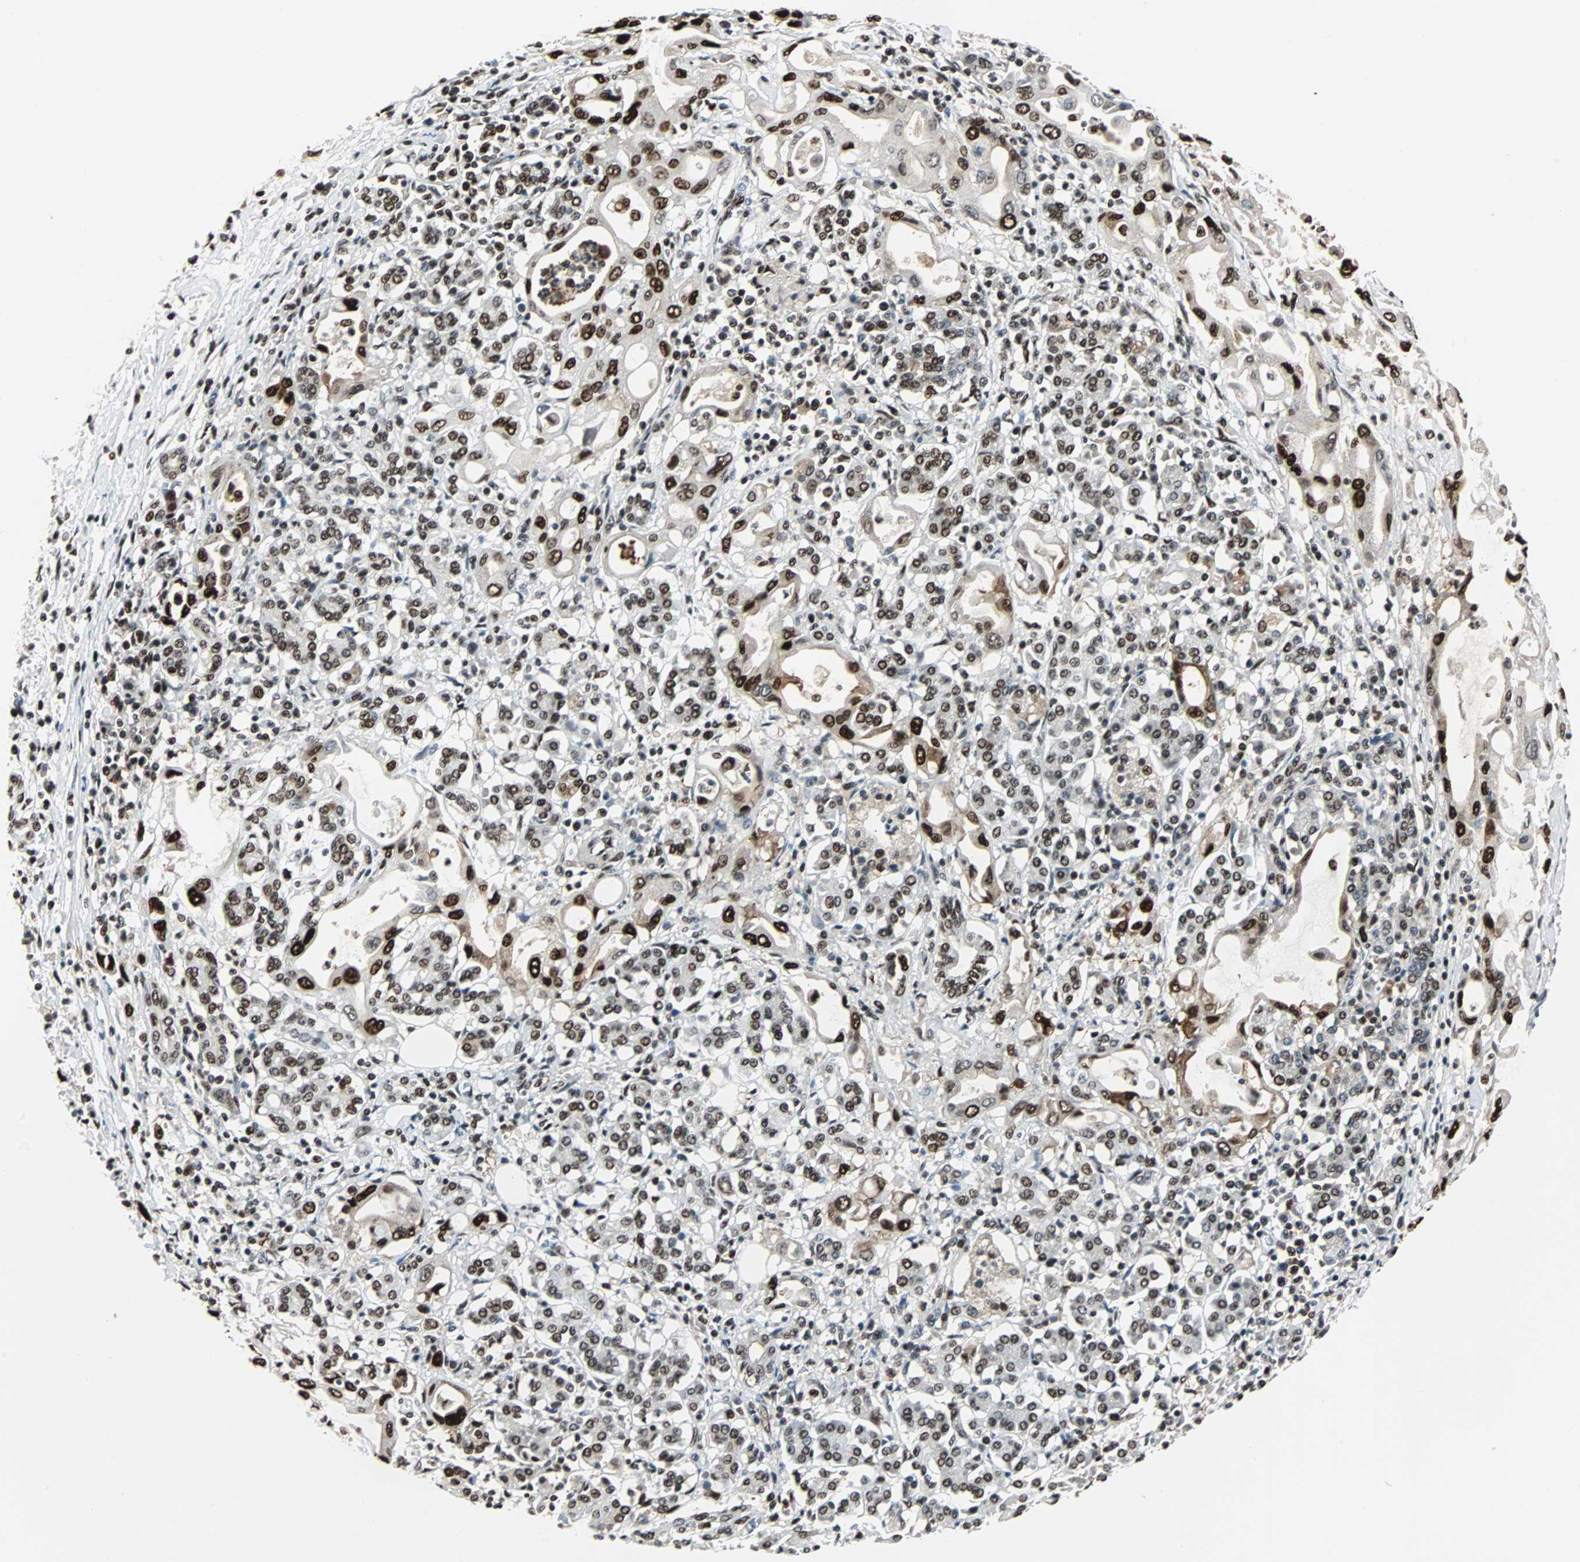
{"staining": {"intensity": "strong", "quantity": ">75%", "location": "nuclear"}, "tissue": "pancreatic cancer", "cell_type": "Tumor cells", "image_type": "cancer", "snomed": [{"axis": "morphology", "description": "Adenocarcinoma, NOS"}, {"axis": "topography", "description": "Pancreas"}], "caption": "Immunohistochemical staining of human pancreatic adenocarcinoma exhibits high levels of strong nuclear staining in about >75% of tumor cells. The staining was performed using DAB (3,3'-diaminobenzidine), with brown indicating positive protein expression. Nuclei are stained blue with hematoxylin.", "gene": "XRCC4", "patient": {"sex": "female", "age": 57}}